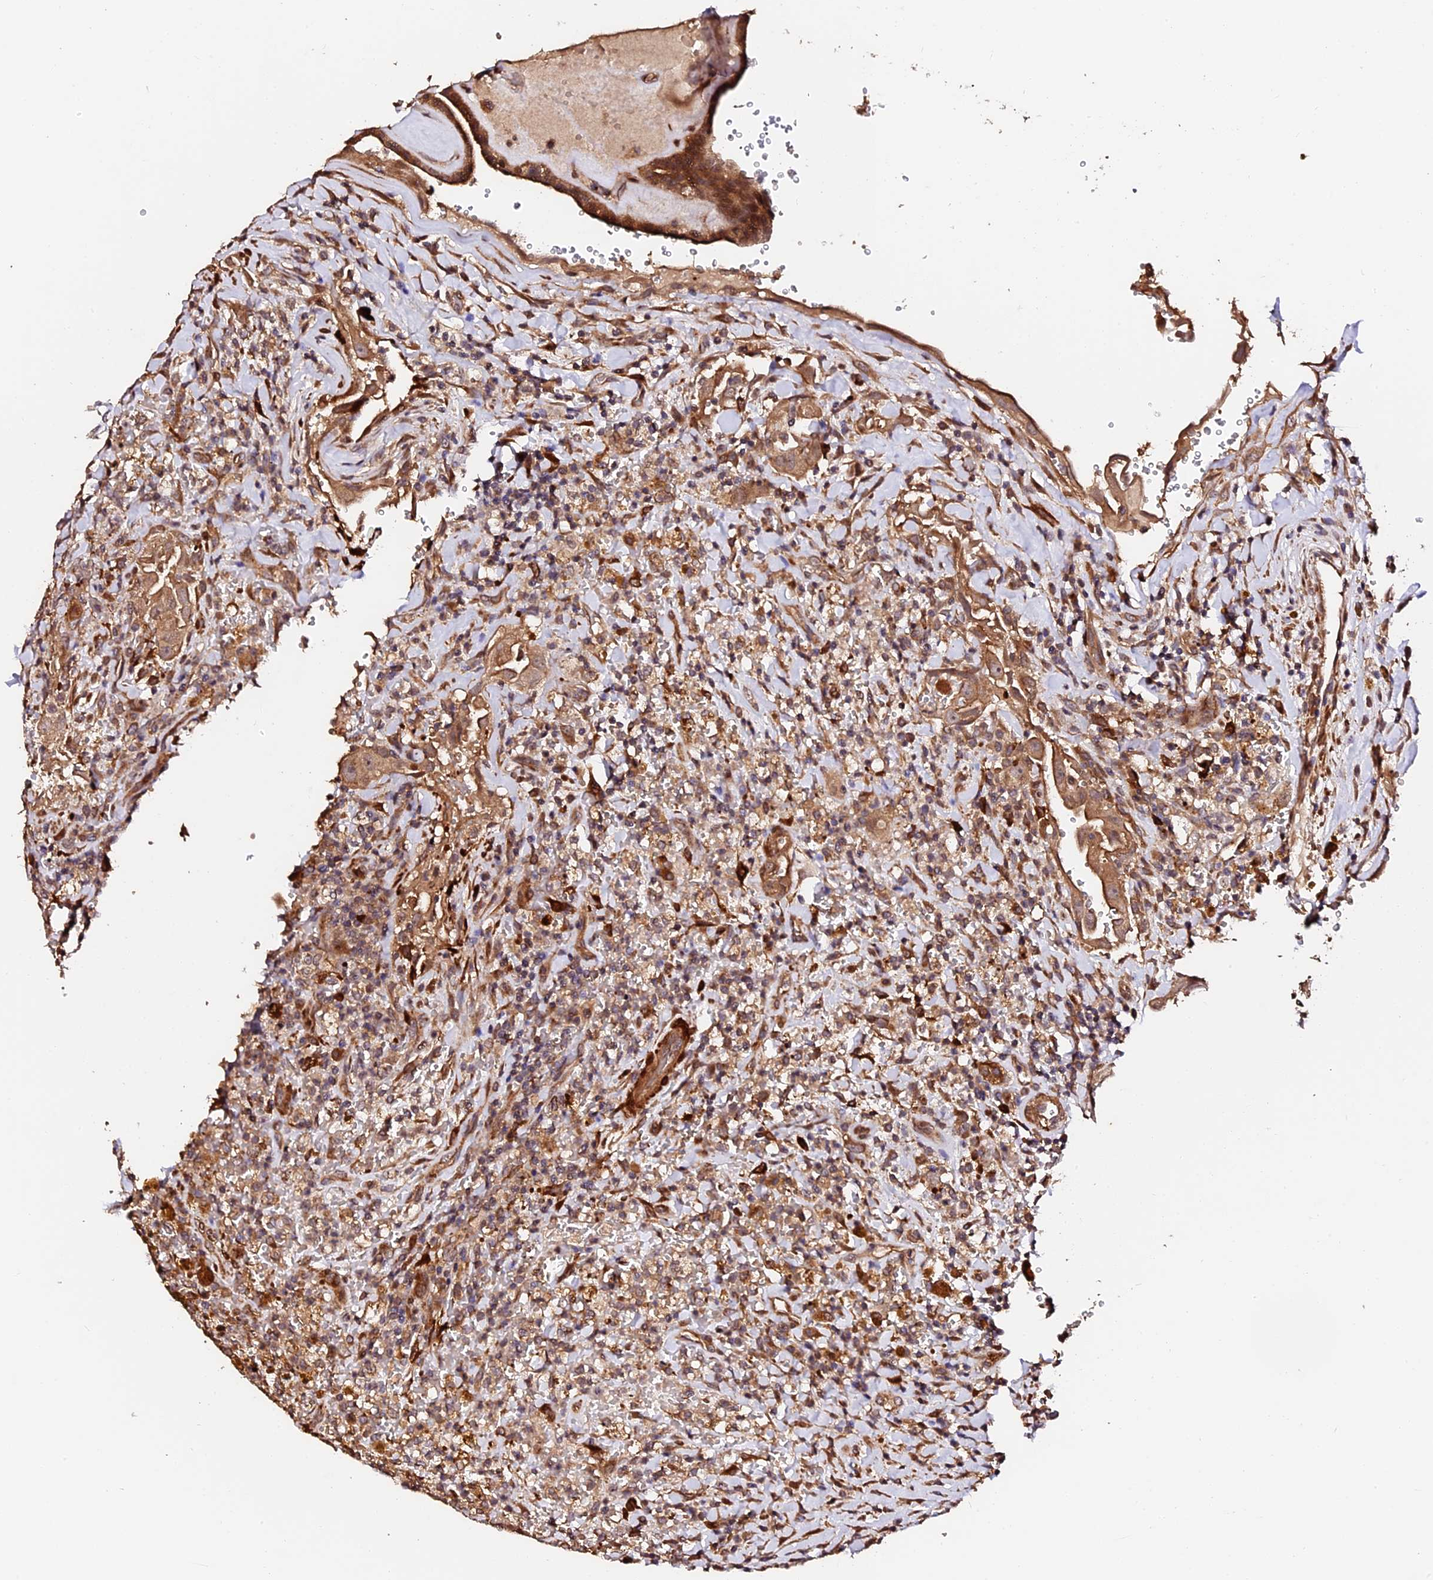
{"staining": {"intensity": "moderate", "quantity": ">75%", "location": "cytoplasmic/membranous"}, "tissue": "thyroid cancer", "cell_type": "Tumor cells", "image_type": "cancer", "snomed": [{"axis": "morphology", "description": "Papillary adenocarcinoma, NOS"}, {"axis": "topography", "description": "Thyroid gland"}], "caption": "Immunohistochemistry (IHC) staining of papillary adenocarcinoma (thyroid), which exhibits medium levels of moderate cytoplasmic/membranous positivity in approximately >75% of tumor cells indicating moderate cytoplasmic/membranous protein staining. The staining was performed using DAB (brown) for protein detection and nuclei were counterstained in hematoxylin (blue).", "gene": "TDO2", "patient": {"sex": "male", "age": 77}}